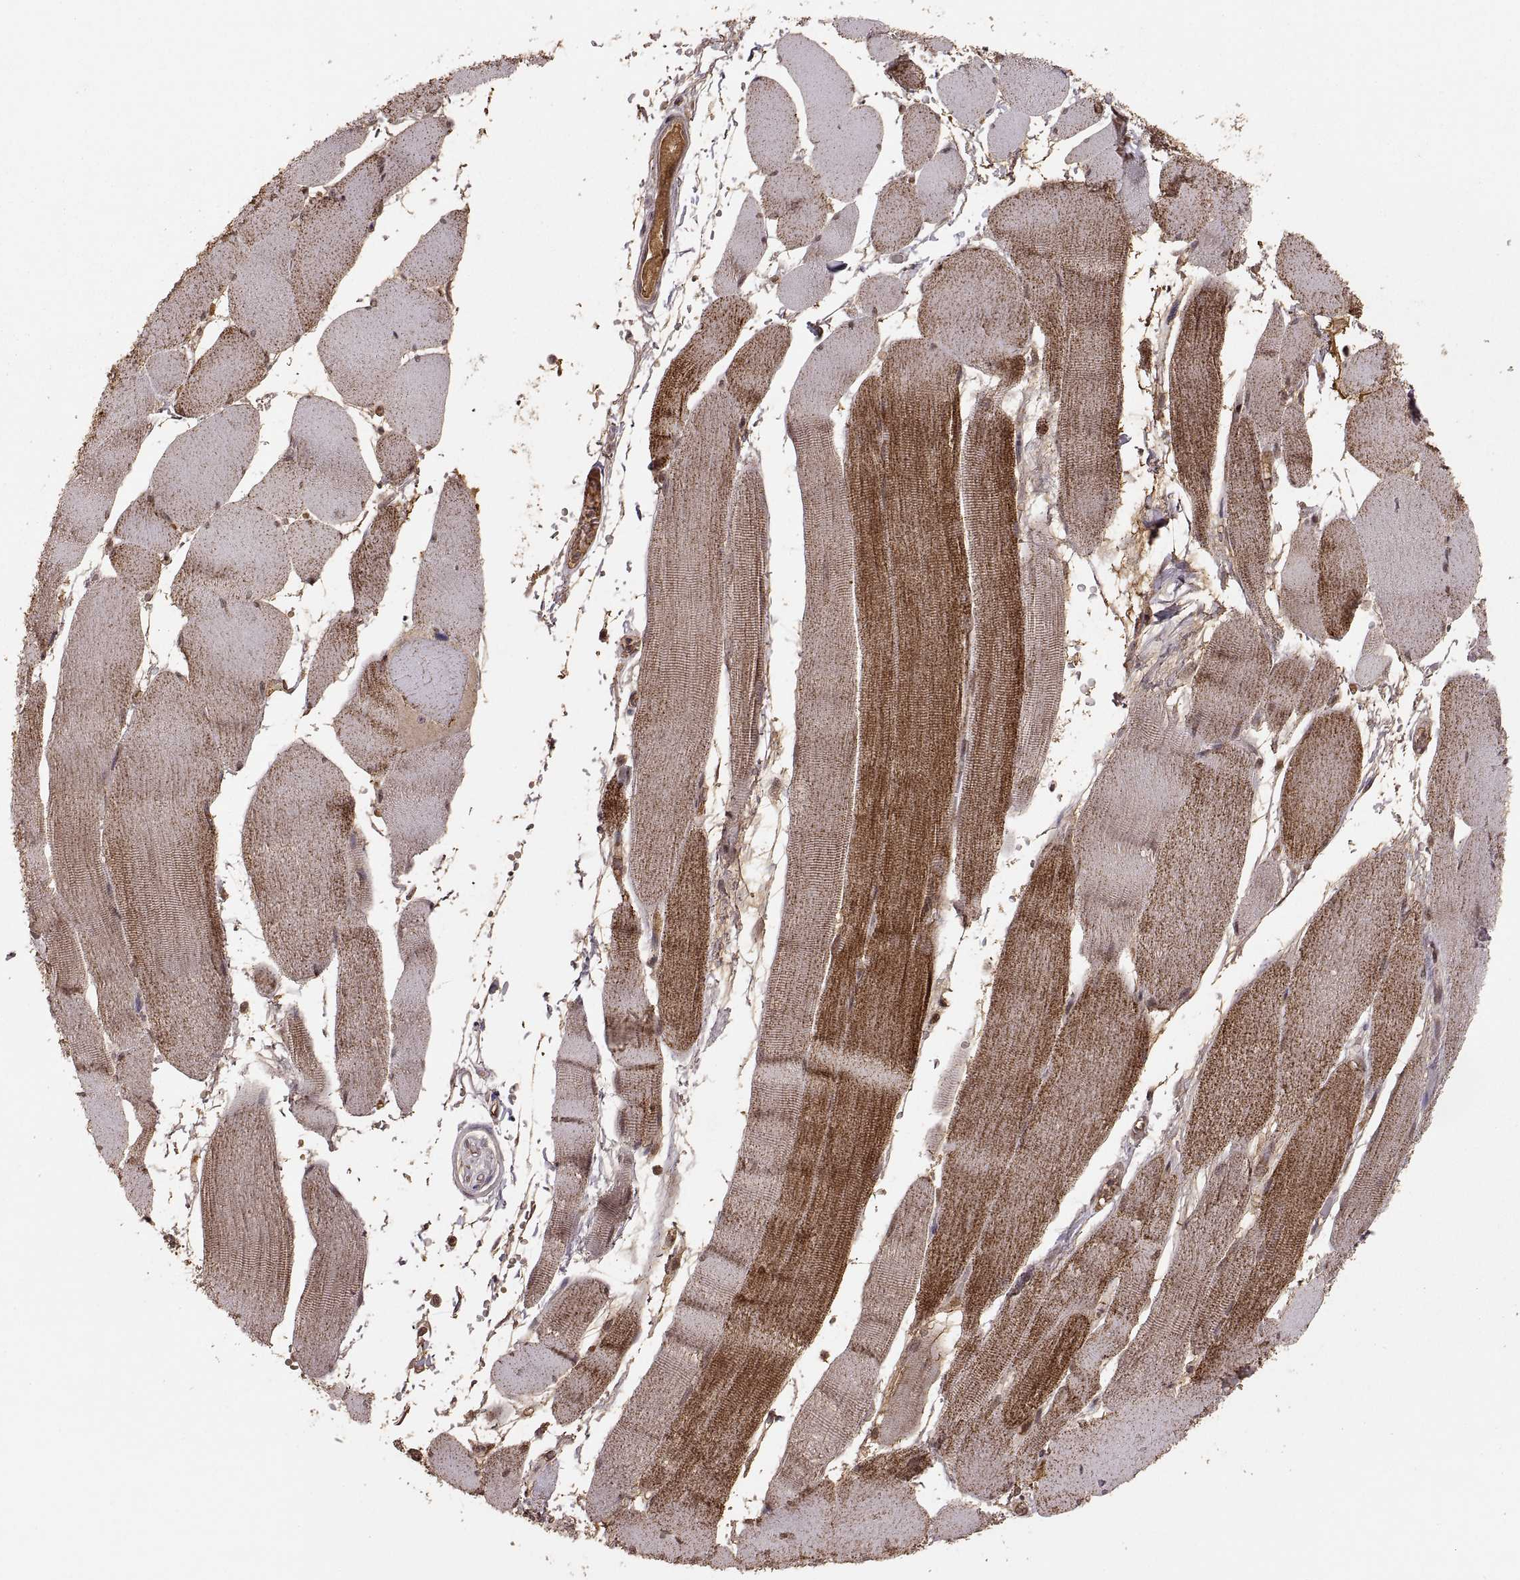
{"staining": {"intensity": "moderate", "quantity": "25%-75%", "location": "cytoplasmic/membranous"}, "tissue": "skeletal muscle", "cell_type": "Myocytes", "image_type": "normal", "snomed": [{"axis": "morphology", "description": "Normal tissue, NOS"}, {"axis": "topography", "description": "Skeletal muscle"}], "caption": "Myocytes display moderate cytoplasmic/membranous staining in about 25%-75% of cells in benign skeletal muscle.", "gene": "RFT1", "patient": {"sex": "male", "age": 56}}